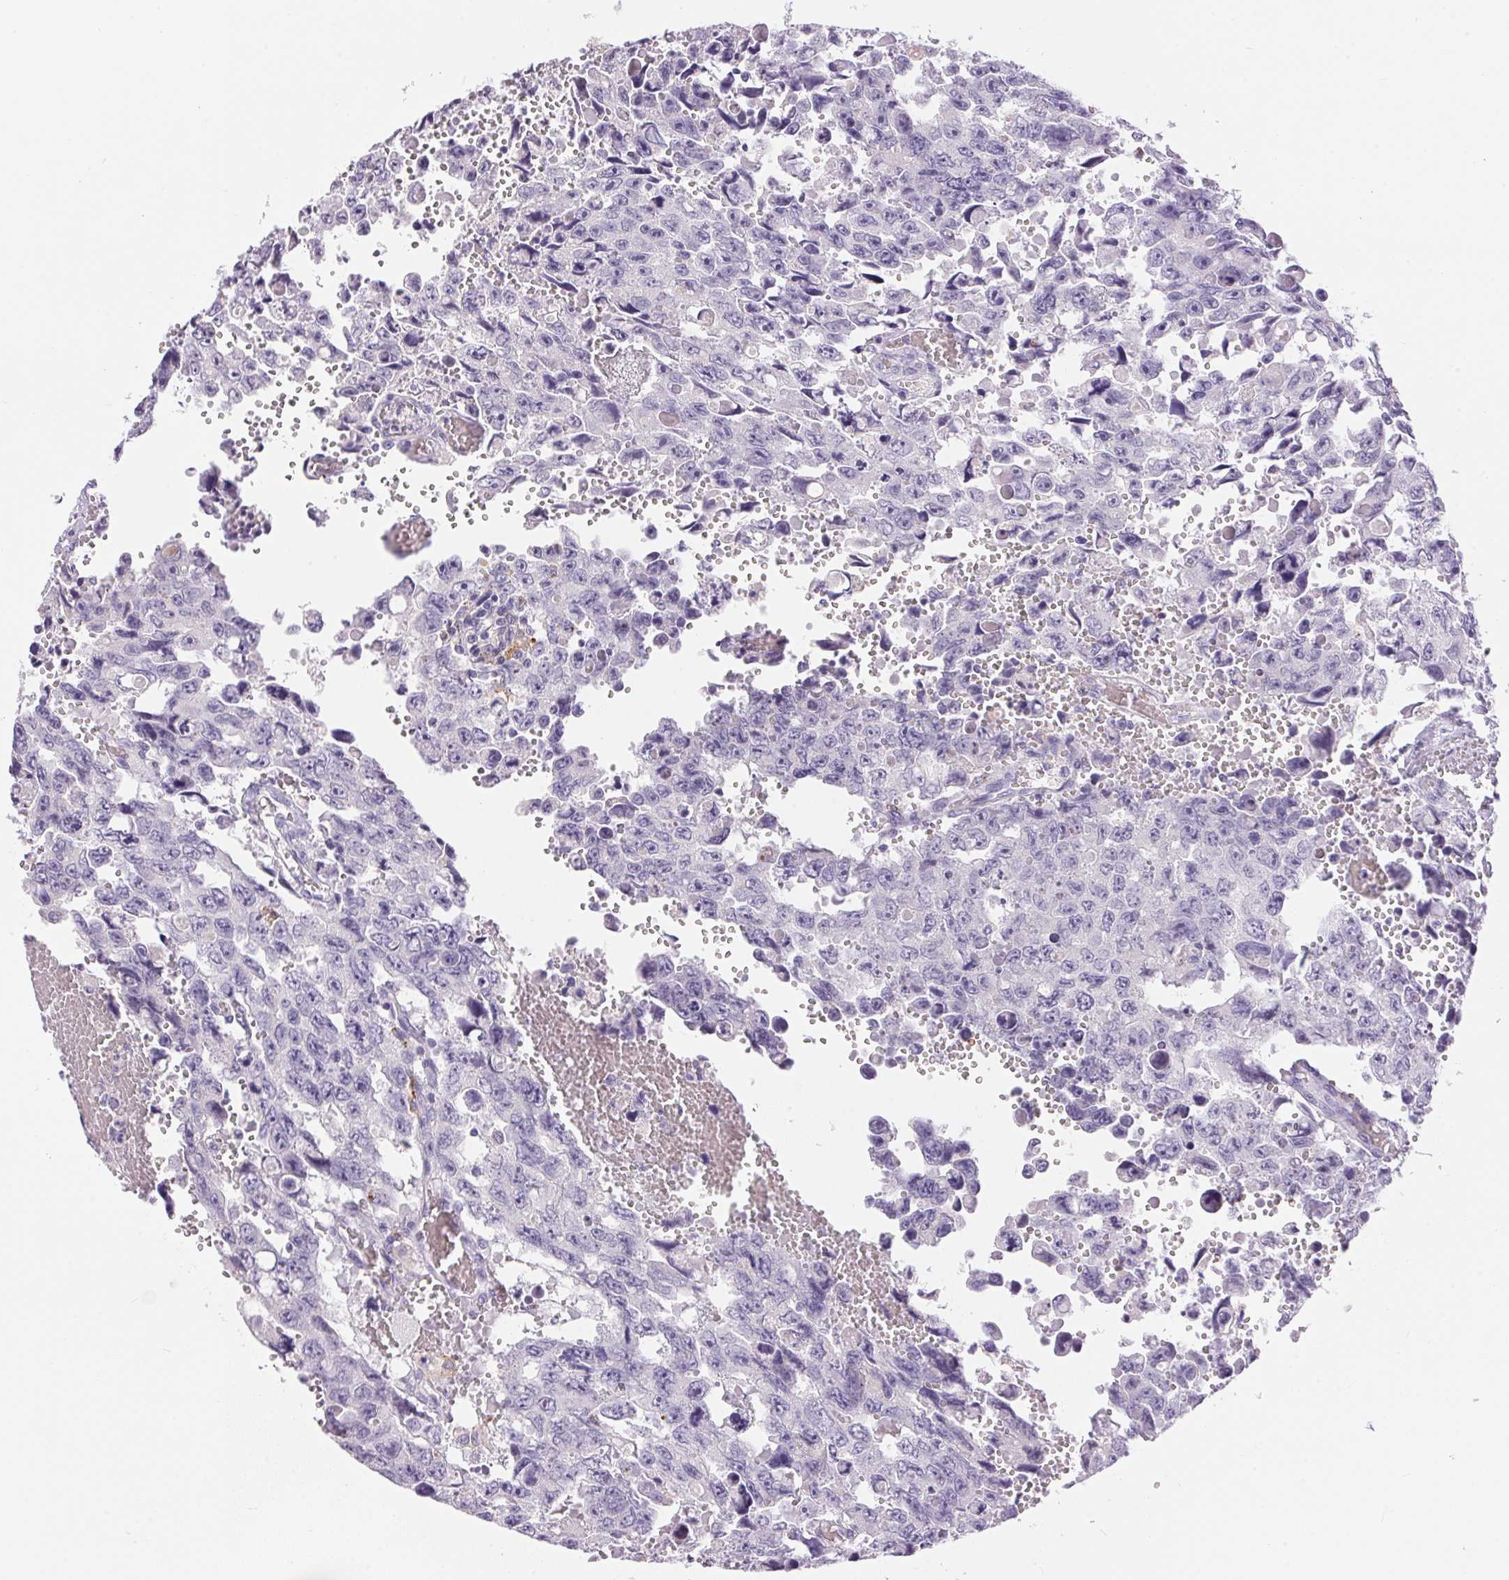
{"staining": {"intensity": "negative", "quantity": "none", "location": "none"}, "tissue": "testis cancer", "cell_type": "Tumor cells", "image_type": "cancer", "snomed": [{"axis": "morphology", "description": "Seminoma, NOS"}, {"axis": "topography", "description": "Testis"}], "caption": "The histopathology image shows no significant expression in tumor cells of seminoma (testis).", "gene": "PNLIPRP3", "patient": {"sex": "male", "age": 26}}